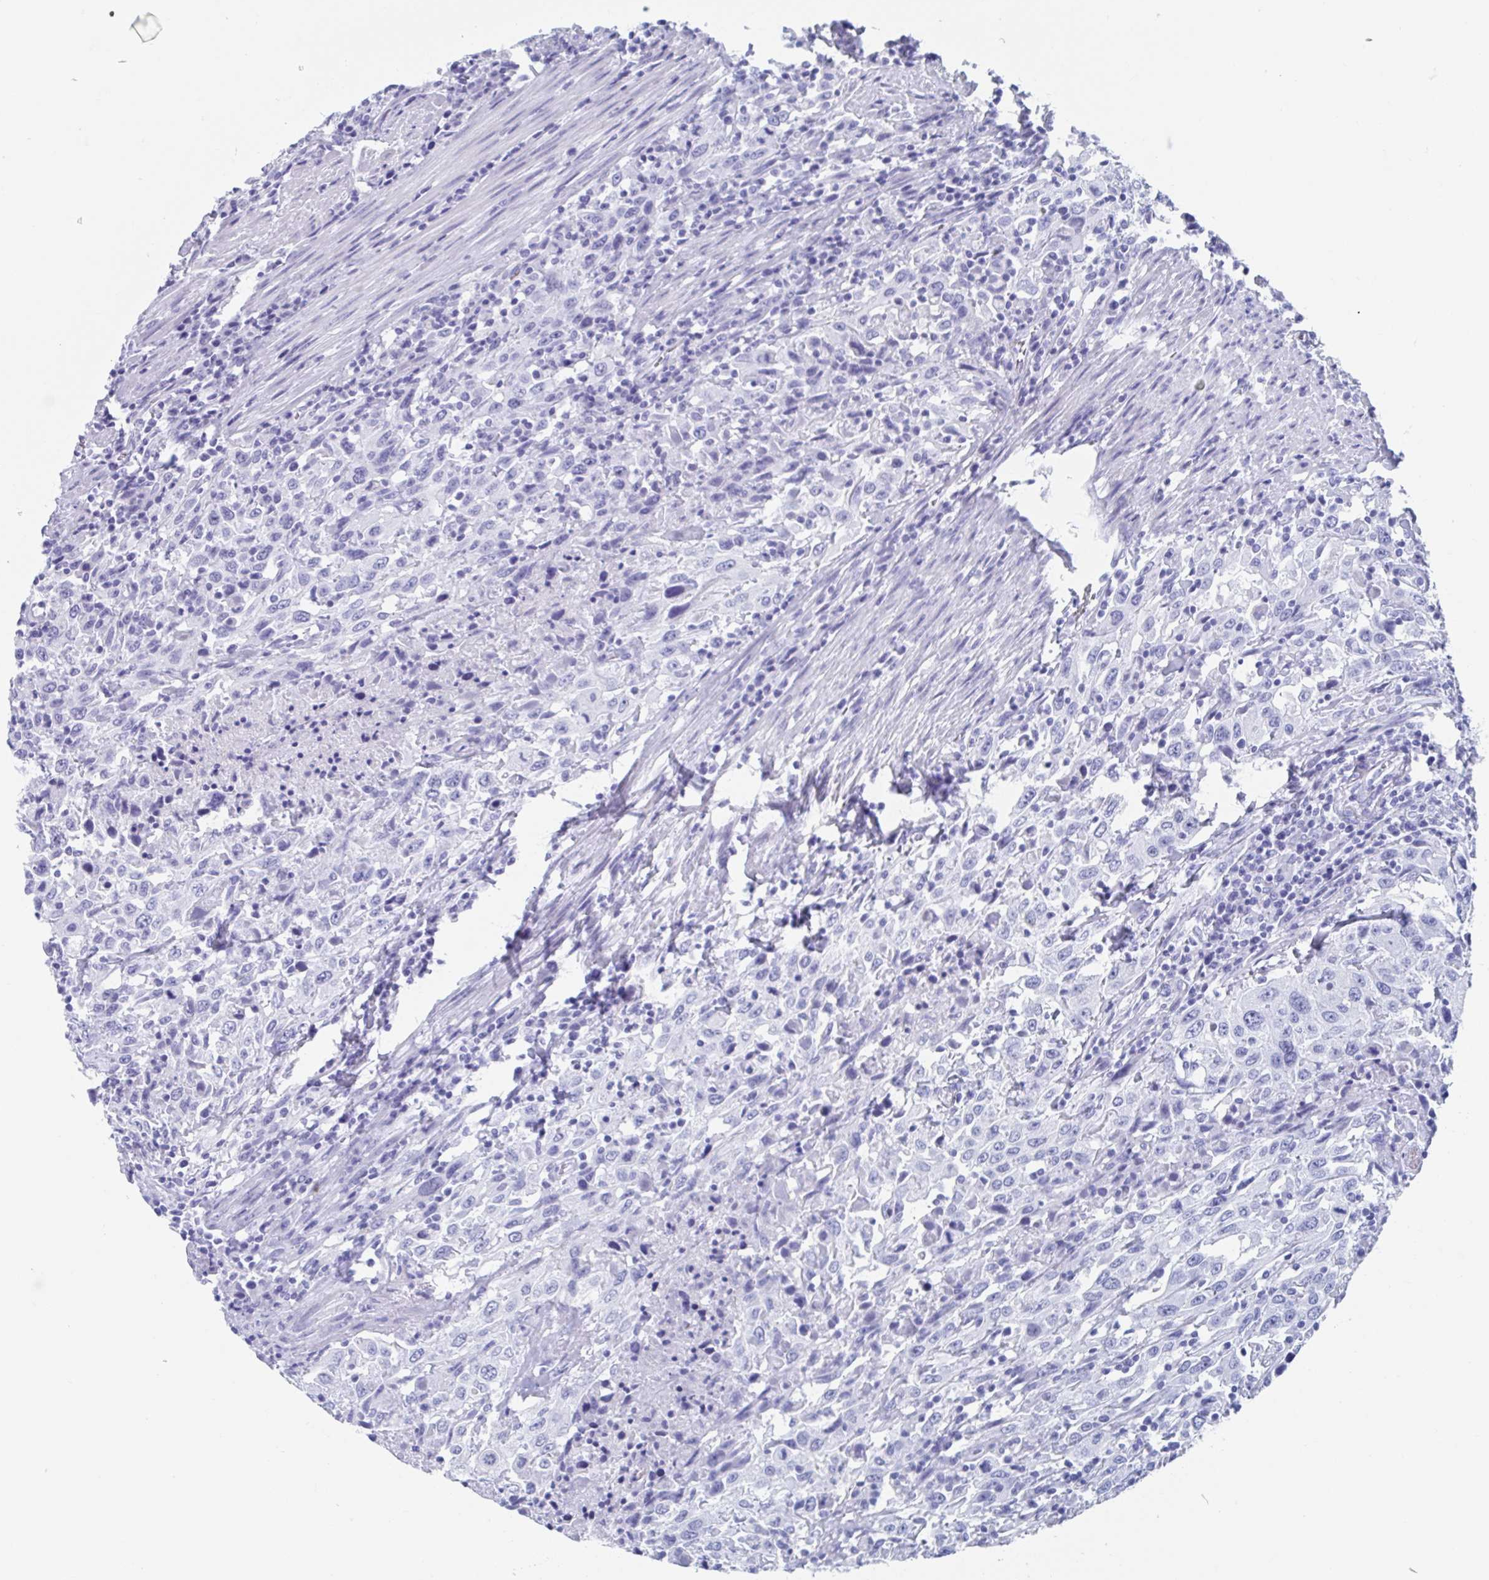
{"staining": {"intensity": "negative", "quantity": "none", "location": "none"}, "tissue": "urothelial cancer", "cell_type": "Tumor cells", "image_type": "cancer", "snomed": [{"axis": "morphology", "description": "Urothelial carcinoma, High grade"}, {"axis": "topography", "description": "Urinary bladder"}], "caption": "The histopathology image displays no staining of tumor cells in high-grade urothelial carcinoma. The staining is performed using DAB brown chromogen with nuclei counter-stained in using hematoxylin.", "gene": "C10orf53", "patient": {"sex": "male", "age": 61}}